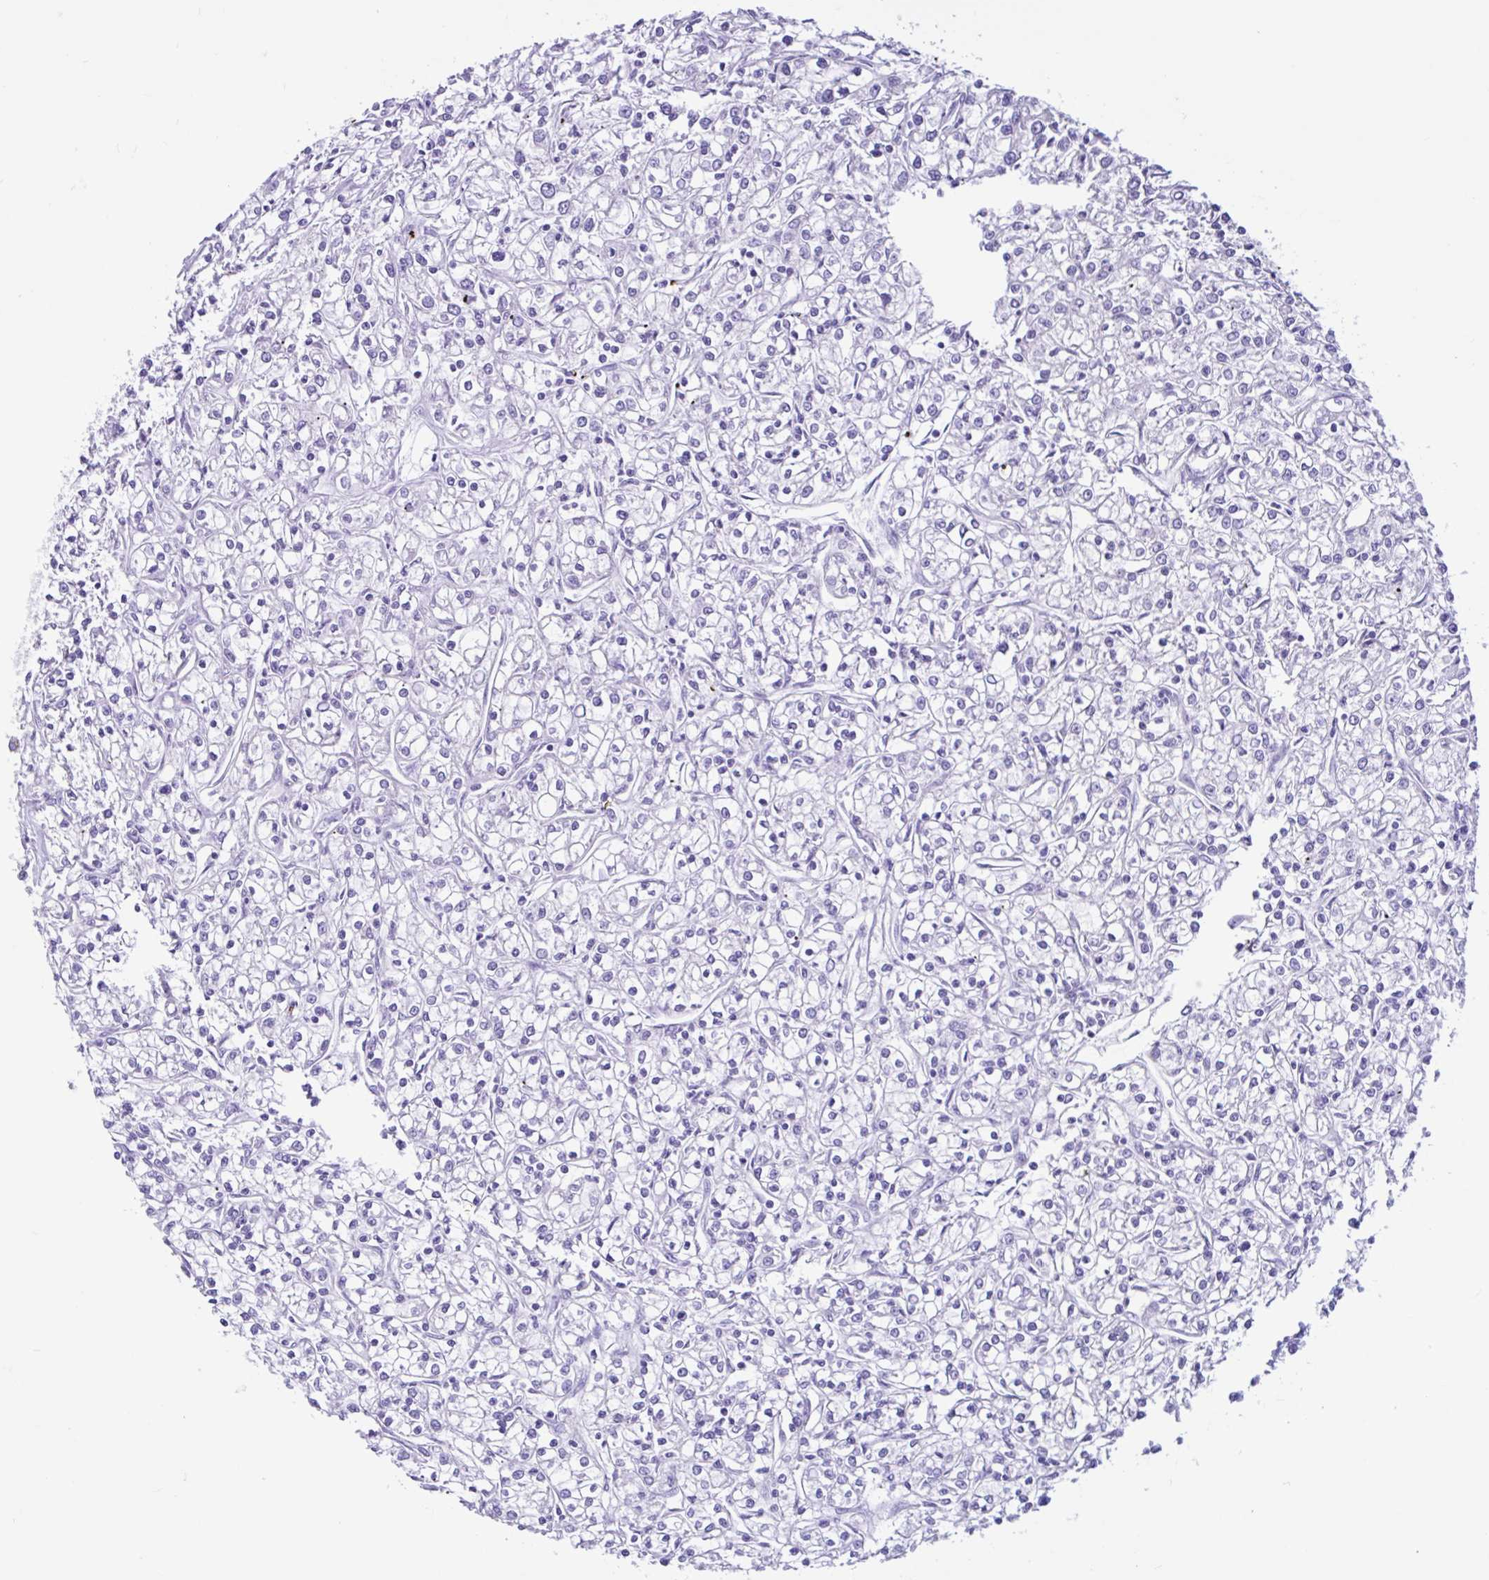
{"staining": {"intensity": "negative", "quantity": "none", "location": "none"}, "tissue": "renal cancer", "cell_type": "Tumor cells", "image_type": "cancer", "snomed": [{"axis": "morphology", "description": "Adenocarcinoma, NOS"}, {"axis": "topography", "description": "Kidney"}], "caption": "Image shows no protein staining in tumor cells of renal cancer tissue.", "gene": "CYP19A1", "patient": {"sex": "female", "age": 59}}